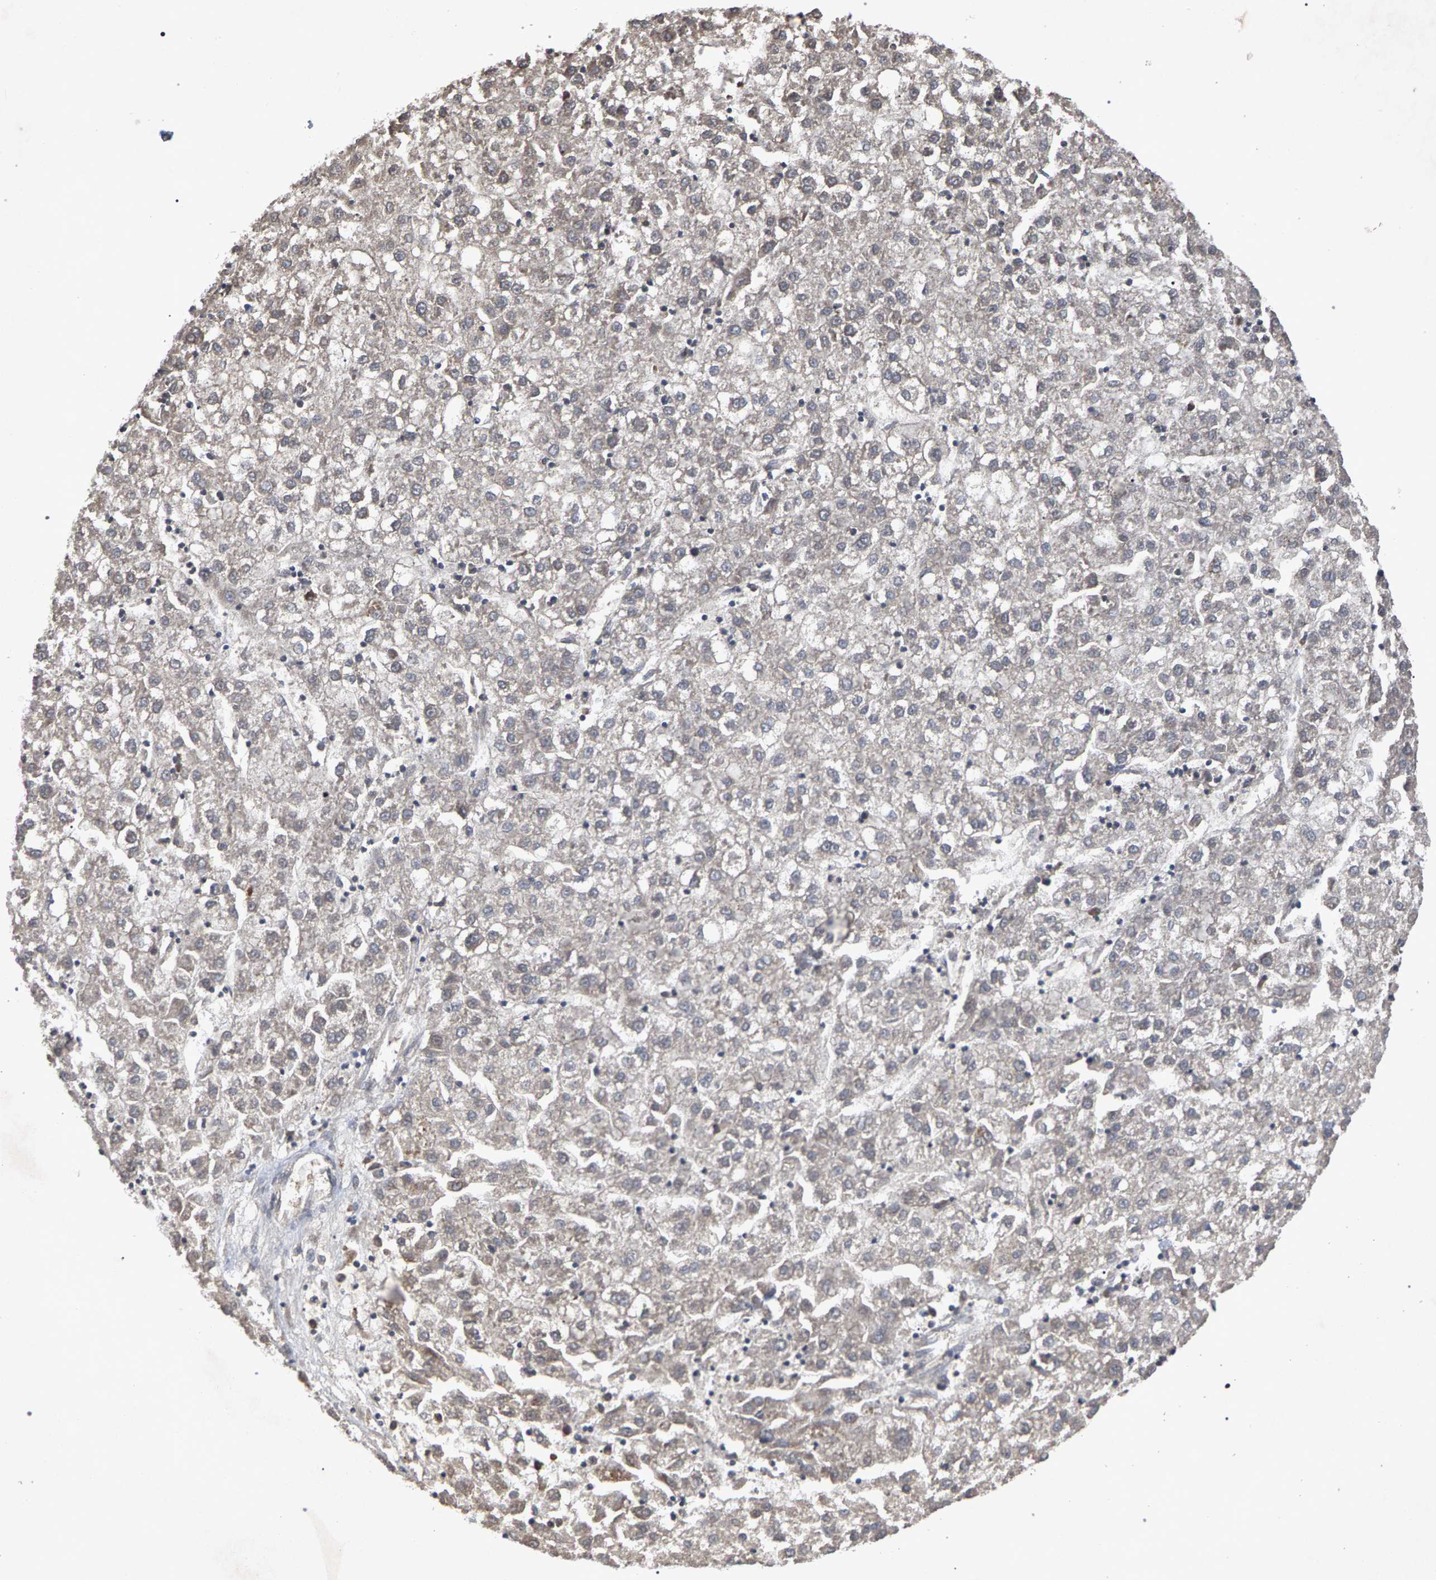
{"staining": {"intensity": "weak", "quantity": "<25%", "location": "cytoplasmic/membranous"}, "tissue": "liver cancer", "cell_type": "Tumor cells", "image_type": "cancer", "snomed": [{"axis": "morphology", "description": "Carcinoma, Hepatocellular, NOS"}, {"axis": "topography", "description": "Liver"}], "caption": "Liver hepatocellular carcinoma stained for a protein using IHC demonstrates no positivity tumor cells.", "gene": "SLC4A4", "patient": {"sex": "male", "age": 72}}